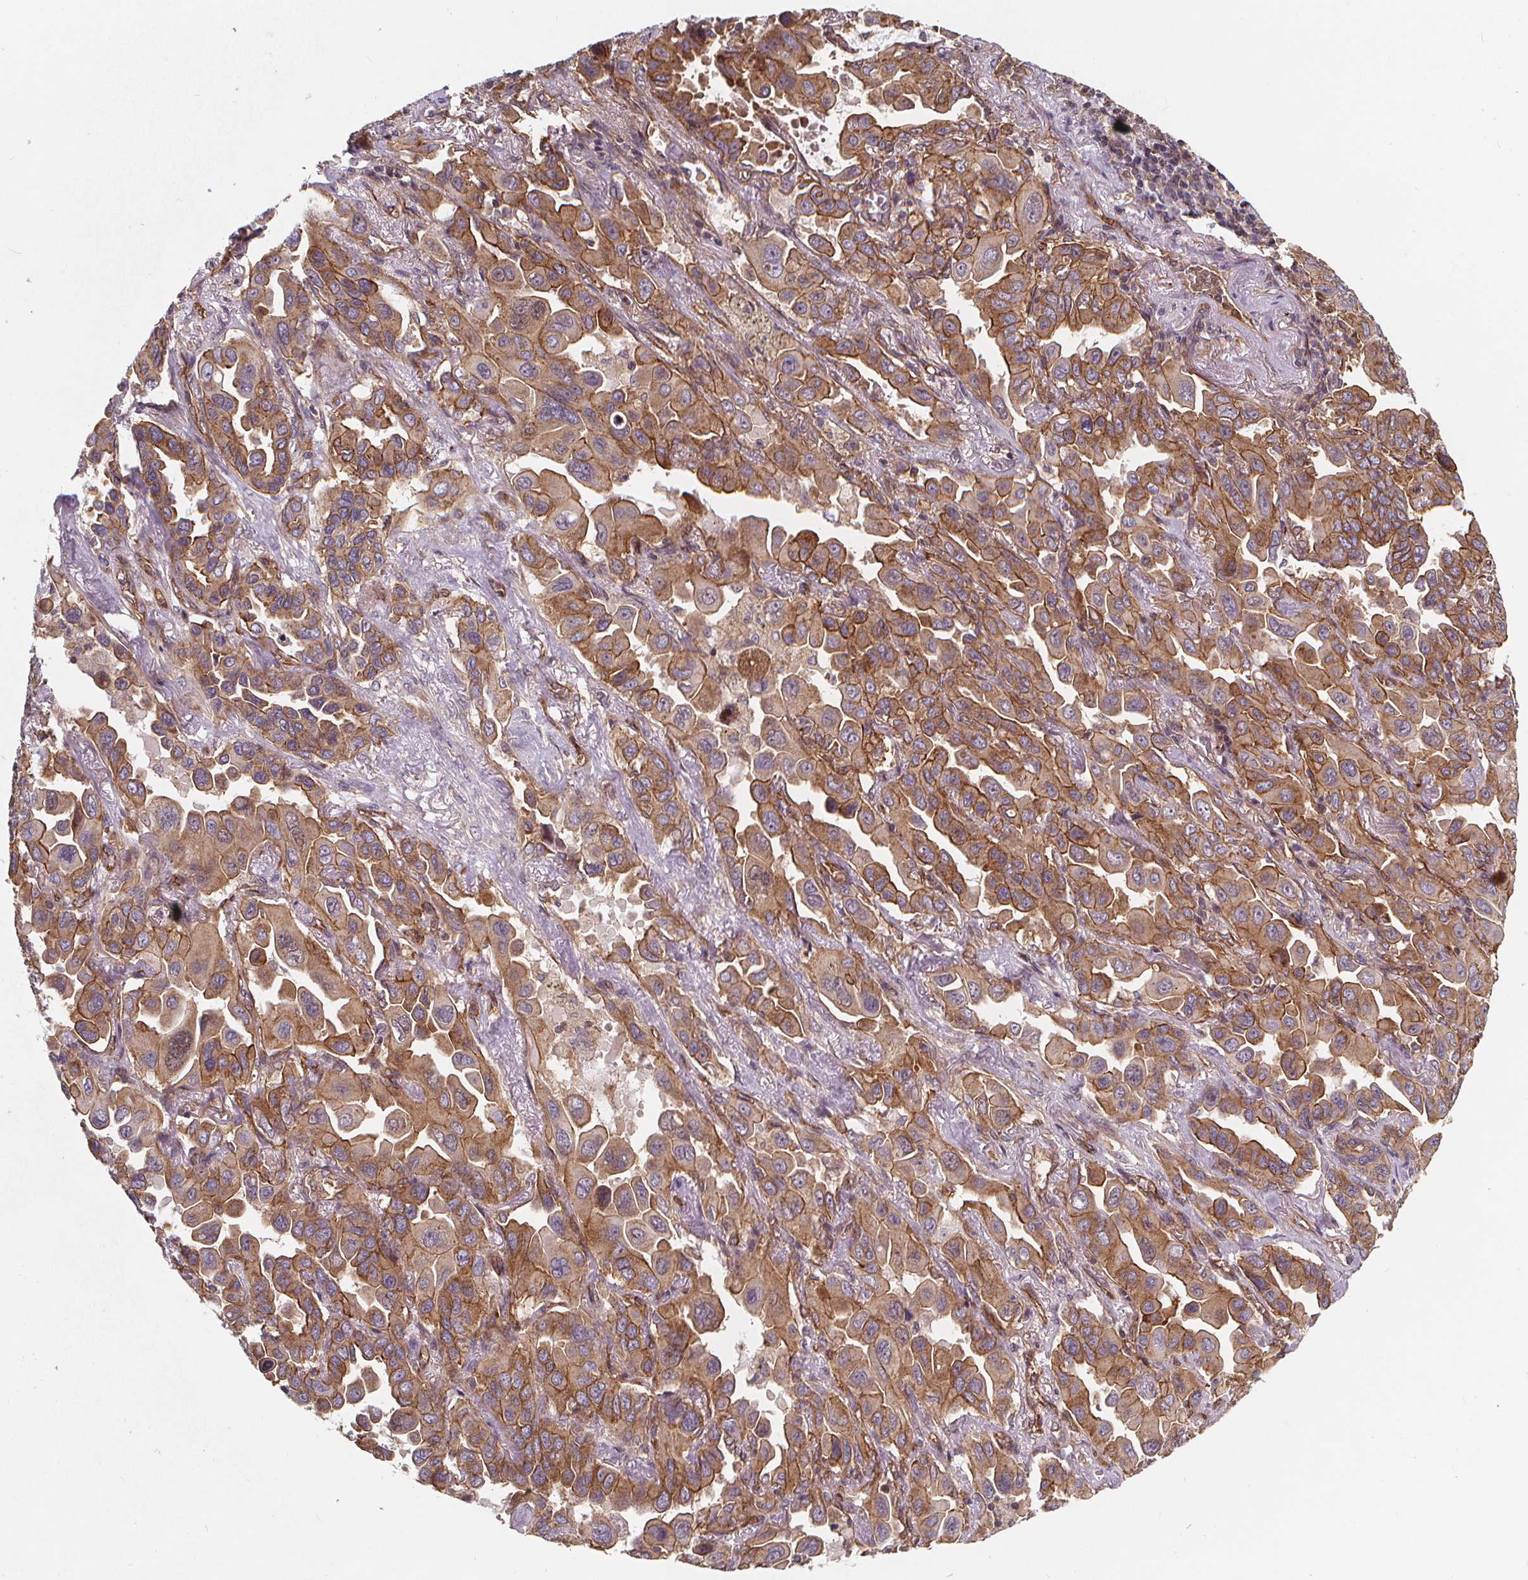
{"staining": {"intensity": "moderate", "quantity": ">75%", "location": "cytoplasmic/membranous"}, "tissue": "lung cancer", "cell_type": "Tumor cells", "image_type": "cancer", "snomed": [{"axis": "morphology", "description": "Adenocarcinoma, NOS"}, {"axis": "topography", "description": "Lung"}], "caption": "A medium amount of moderate cytoplasmic/membranous positivity is present in about >75% of tumor cells in adenocarcinoma (lung) tissue.", "gene": "CLINT1", "patient": {"sex": "male", "age": 64}}